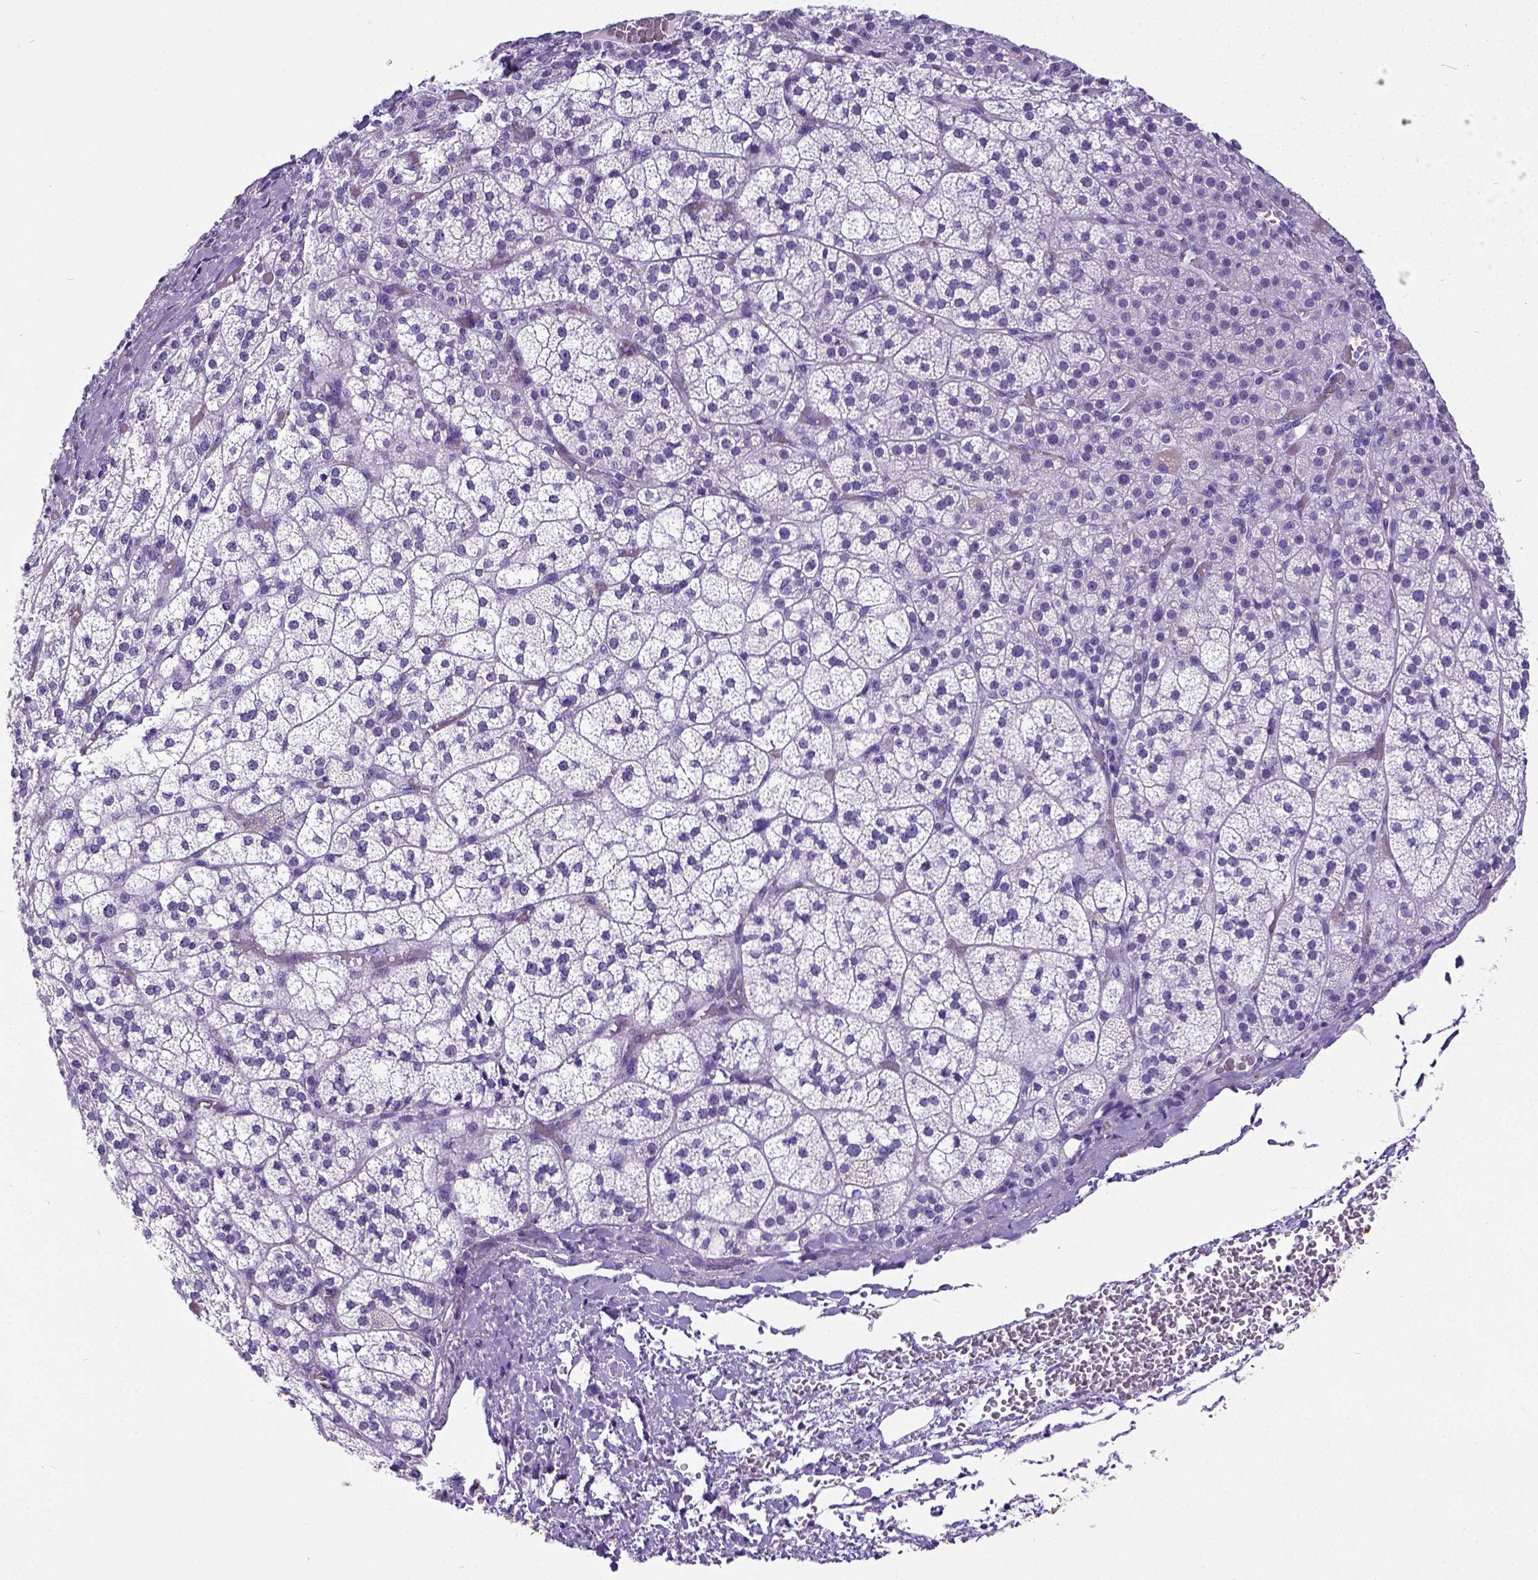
{"staining": {"intensity": "negative", "quantity": "none", "location": "none"}, "tissue": "adrenal gland", "cell_type": "Glandular cells", "image_type": "normal", "snomed": [{"axis": "morphology", "description": "Normal tissue, NOS"}, {"axis": "topography", "description": "Adrenal gland"}], "caption": "Photomicrograph shows no significant protein staining in glandular cells of normal adrenal gland.", "gene": "SATB2", "patient": {"sex": "female", "age": 60}}